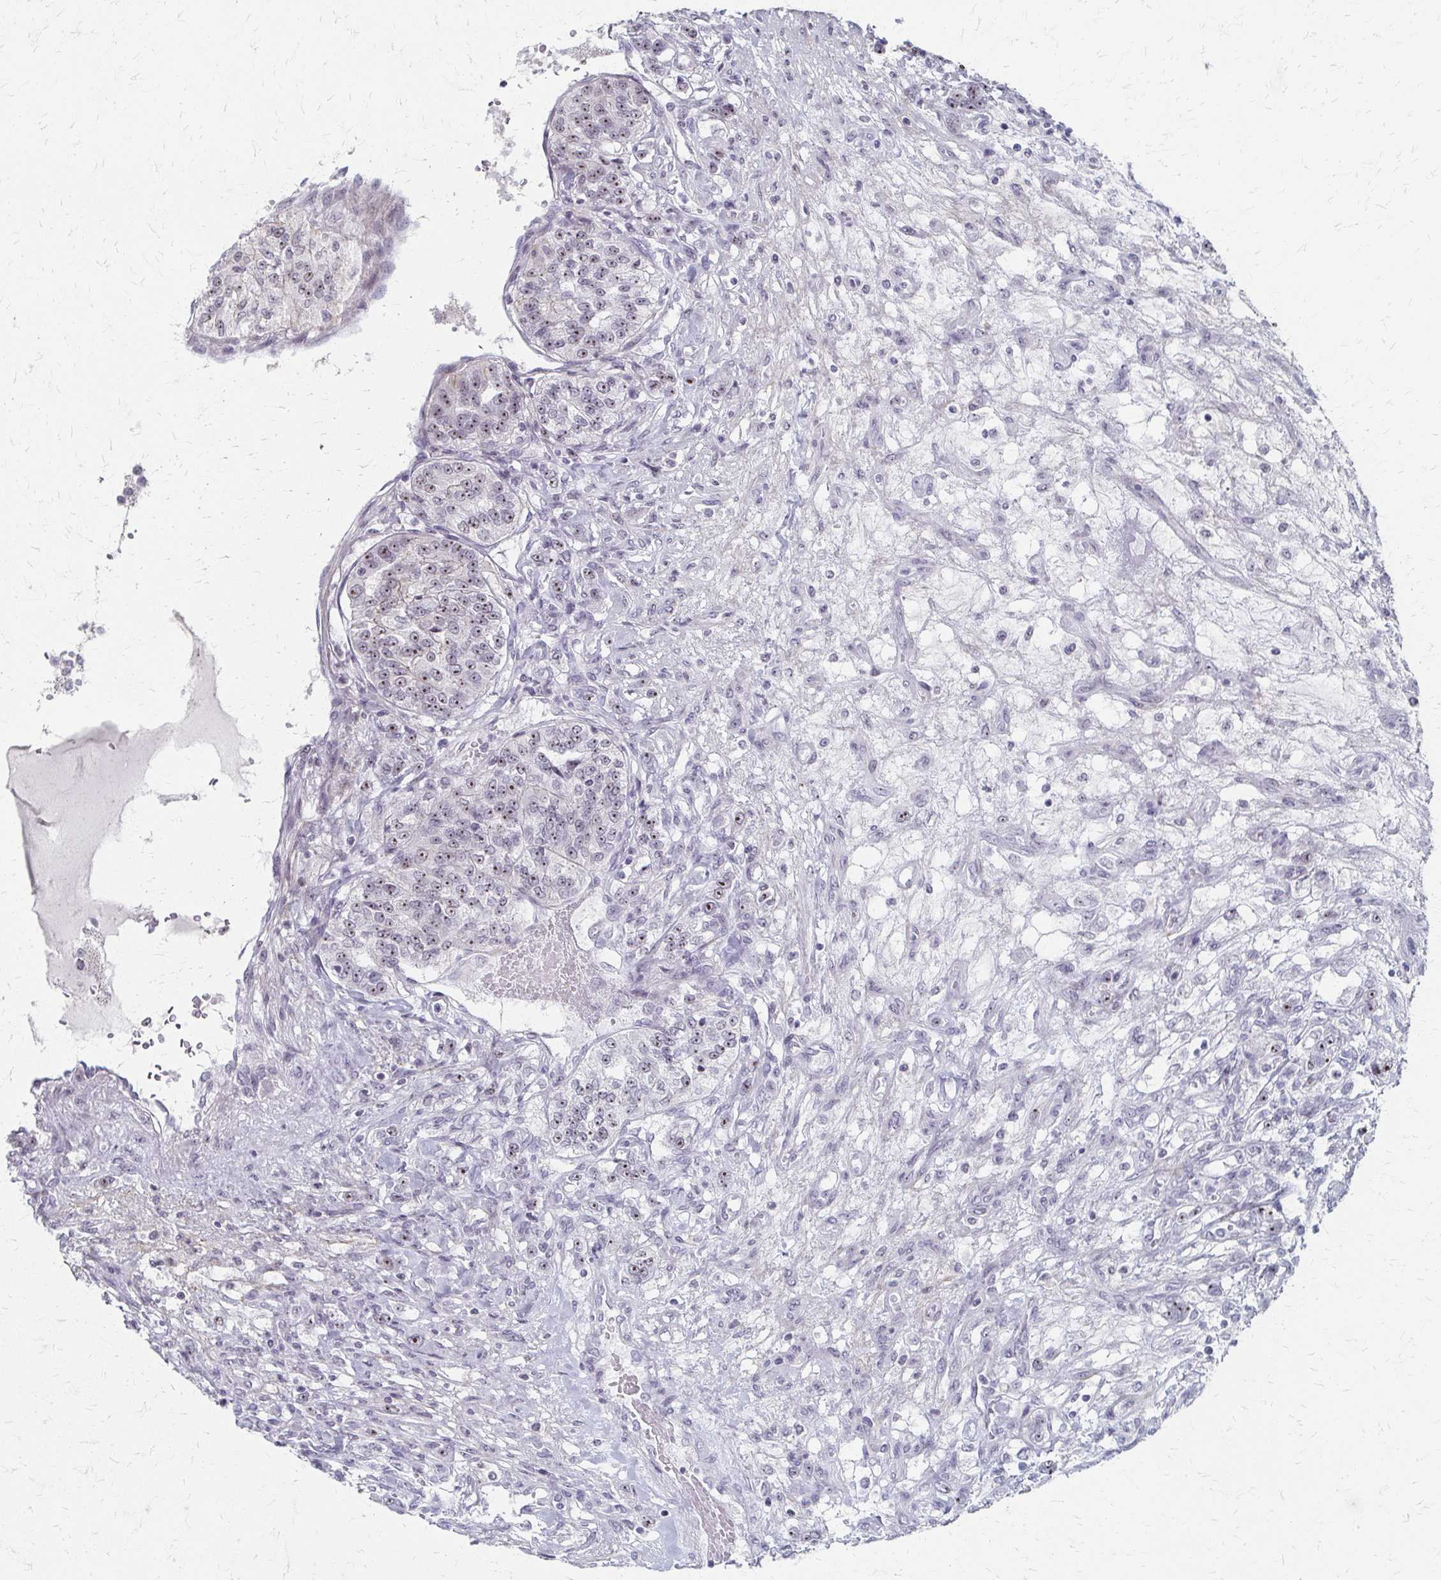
{"staining": {"intensity": "weak", "quantity": "<25%", "location": "nuclear"}, "tissue": "renal cancer", "cell_type": "Tumor cells", "image_type": "cancer", "snomed": [{"axis": "morphology", "description": "Adenocarcinoma, NOS"}, {"axis": "topography", "description": "Kidney"}], "caption": "DAB (3,3'-diaminobenzidine) immunohistochemical staining of renal cancer (adenocarcinoma) exhibits no significant positivity in tumor cells.", "gene": "PES1", "patient": {"sex": "female", "age": 63}}